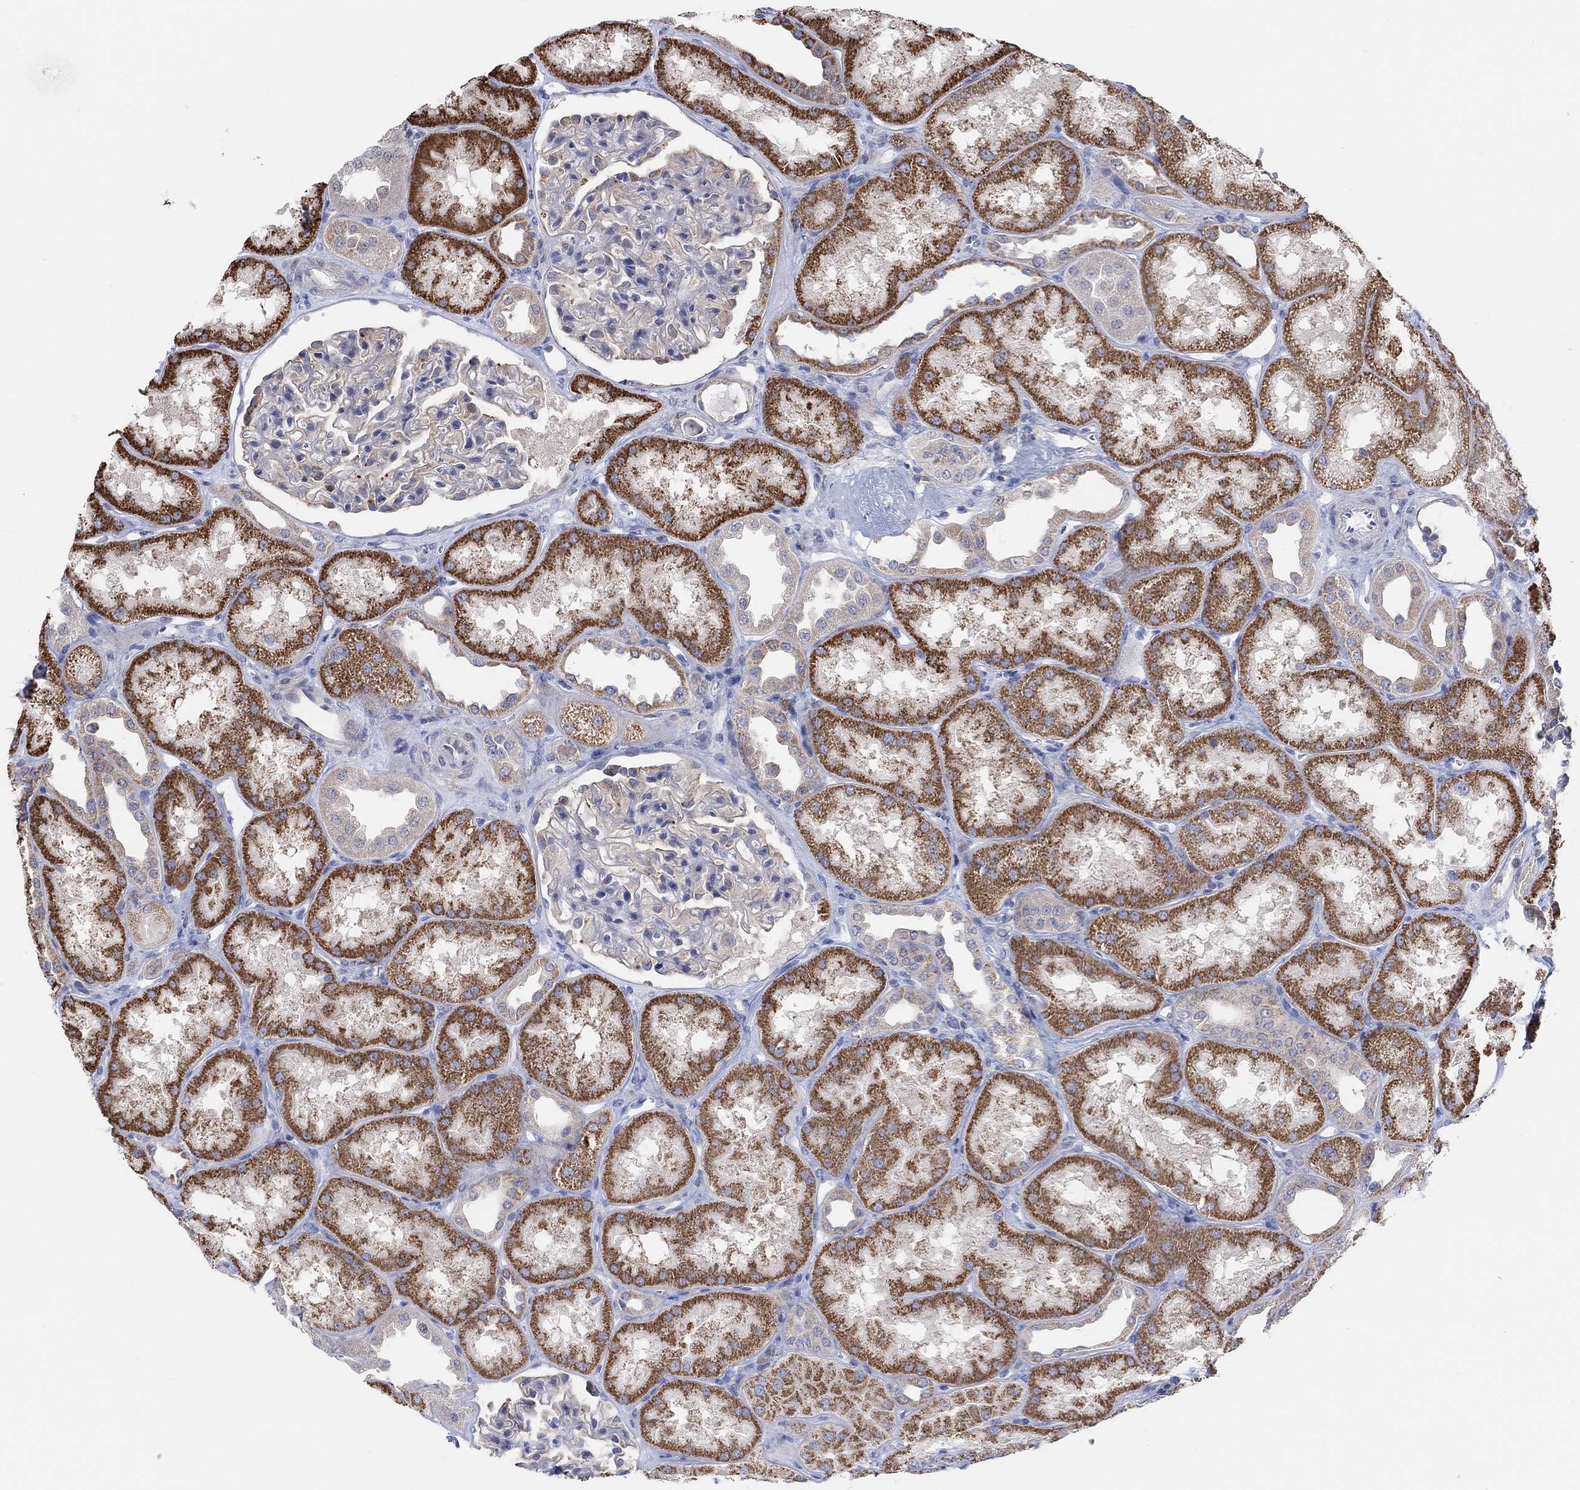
{"staining": {"intensity": "negative", "quantity": "none", "location": "none"}, "tissue": "kidney", "cell_type": "Cells in glomeruli", "image_type": "normal", "snomed": [{"axis": "morphology", "description": "Normal tissue, NOS"}, {"axis": "topography", "description": "Kidney"}], "caption": "A high-resolution micrograph shows immunohistochemistry staining of unremarkable kidney, which shows no significant staining in cells in glomeruli.", "gene": "CNTF", "patient": {"sex": "male", "age": 61}}